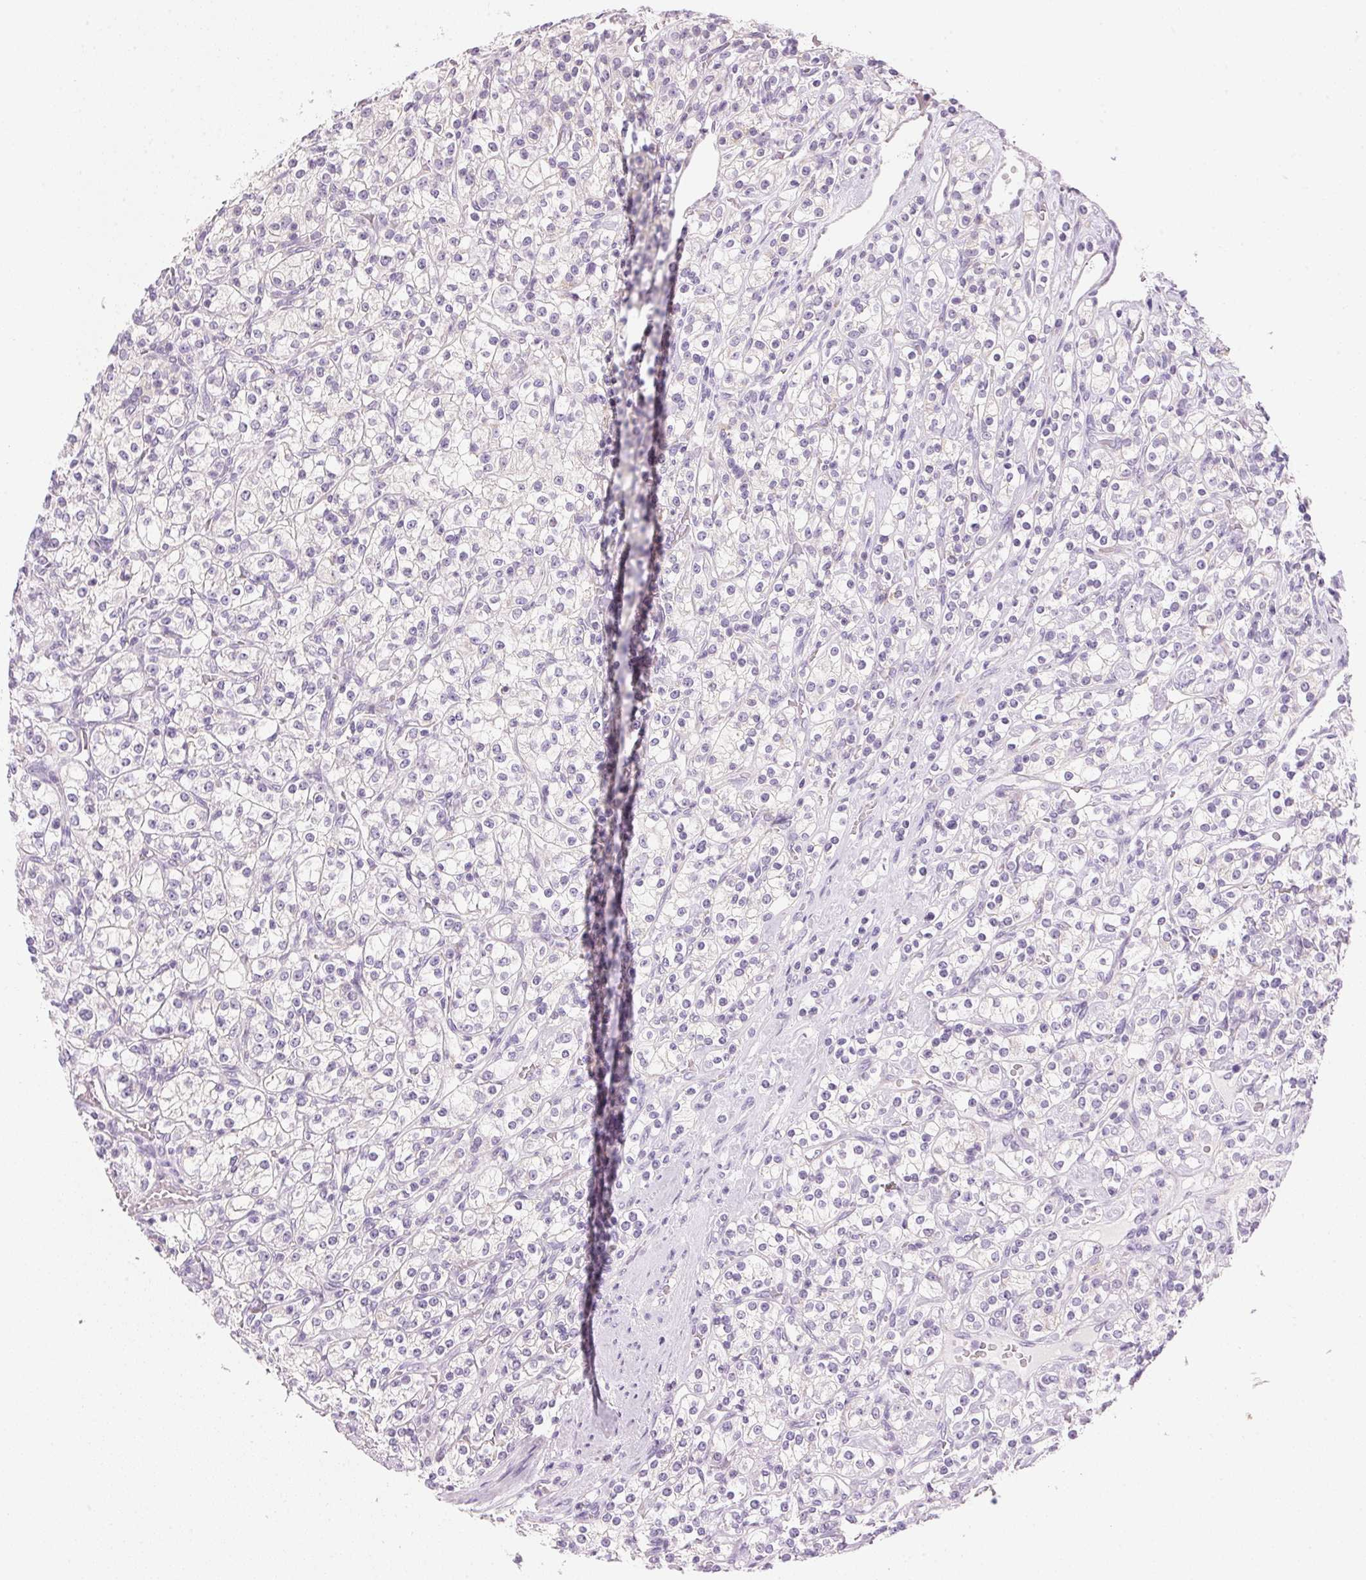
{"staining": {"intensity": "negative", "quantity": "none", "location": "none"}, "tissue": "renal cancer", "cell_type": "Tumor cells", "image_type": "cancer", "snomed": [{"axis": "morphology", "description": "Adenocarcinoma, NOS"}, {"axis": "topography", "description": "Kidney"}], "caption": "DAB immunohistochemical staining of renal adenocarcinoma shows no significant expression in tumor cells.", "gene": "CYP11B1", "patient": {"sex": "male", "age": 77}}